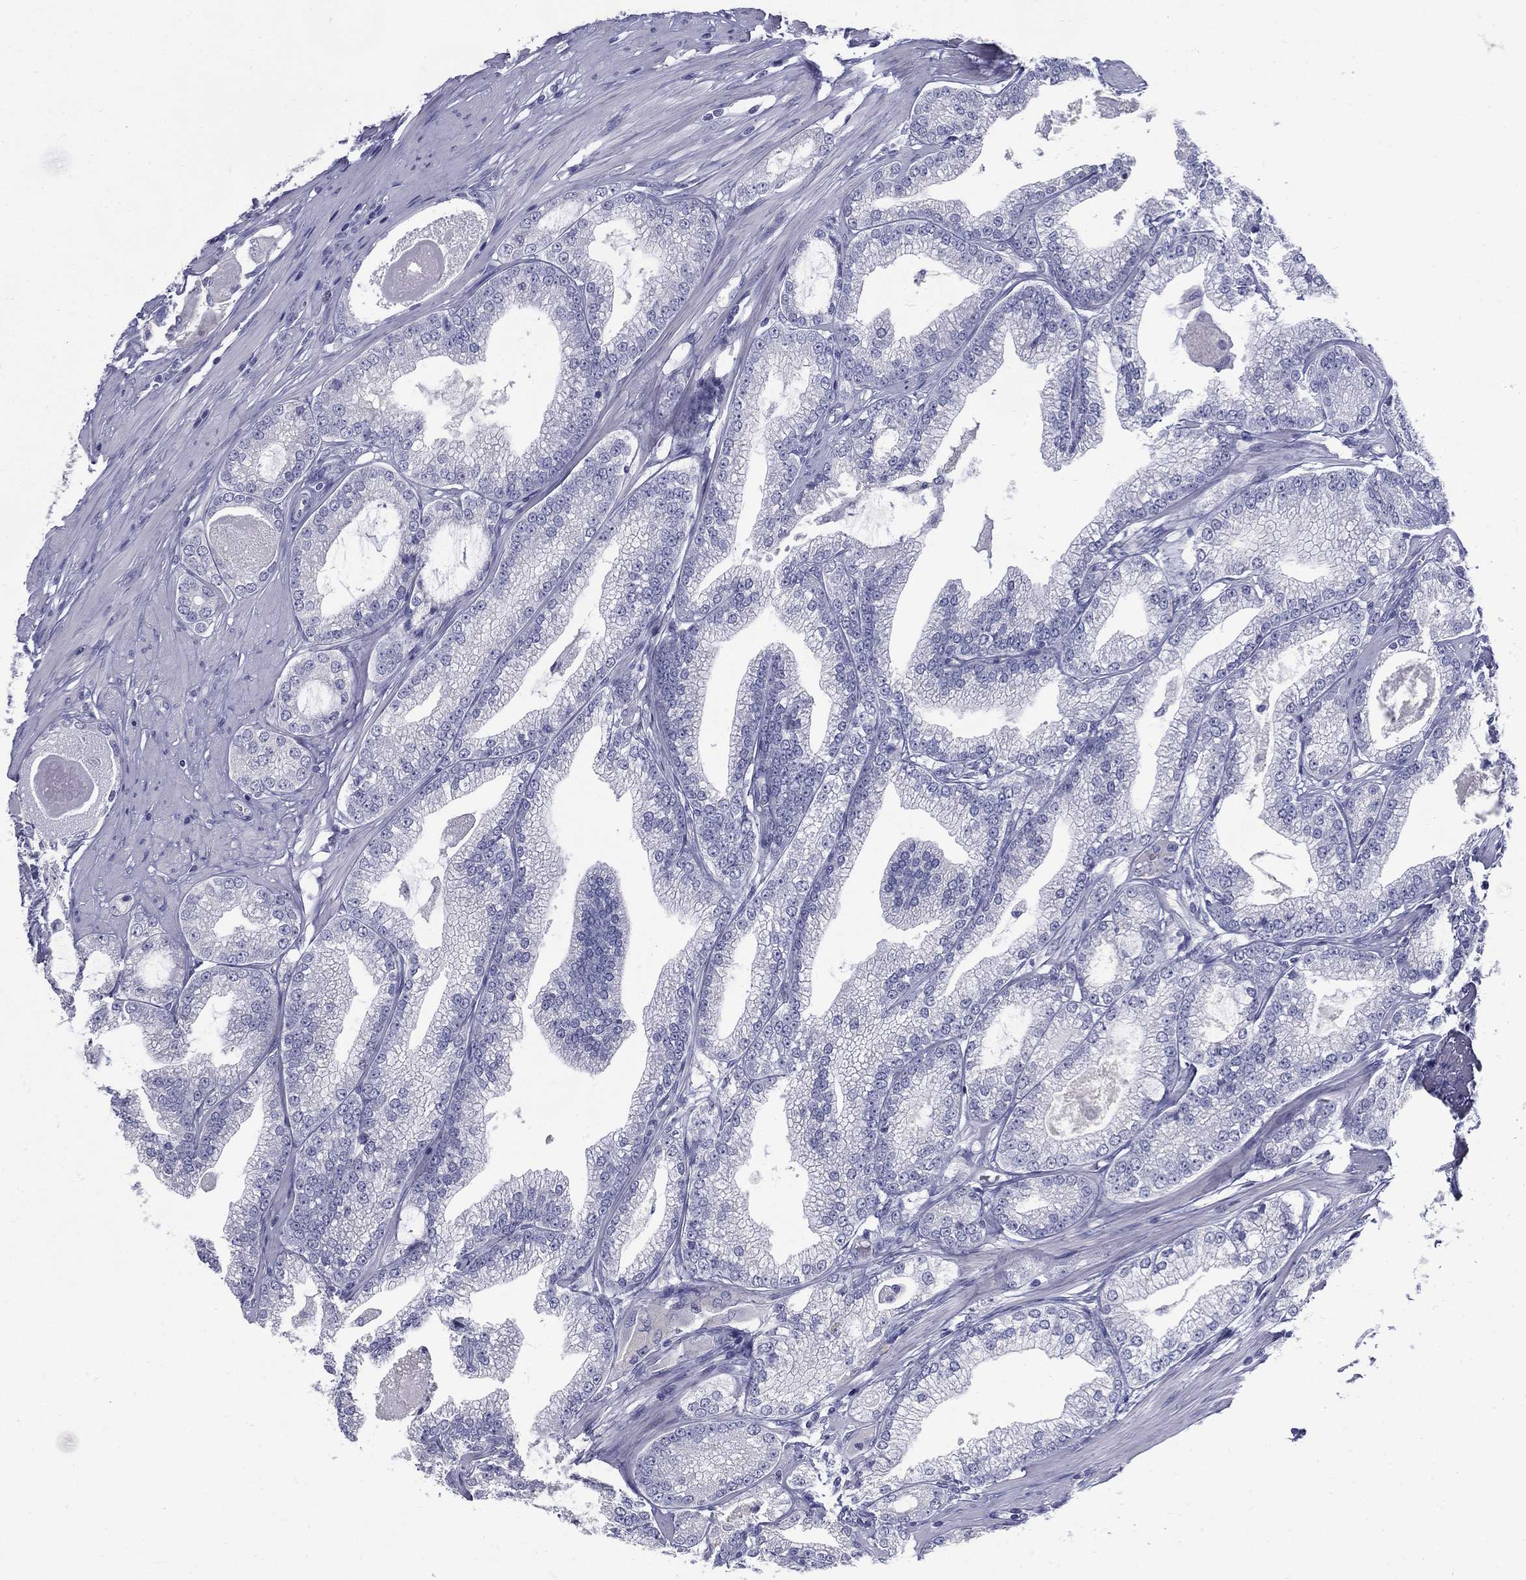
{"staining": {"intensity": "negative", "quantity": "none", "location": "none"}, "tissue": "prostate cancer", "cell_type": "Tumor cells", "image_type": "cancer", "snomed": [{"axis": "morphology", "description": "Adenocarcinoma, High grade"}, {"axis": "topography", "description": "Prostate and seminal vesicle, NOS"}], "caption": "Tumor cells show no significant positivity in high-grade adenocarcinoma (prostate). The staining is performed using DAB (3,3'-diaminobenzidine) brown chromogen with nuclei counter-stained in using hematoxylin.", "gene": "KIF2C", "patient": {"sex": "male", "age": 62}}